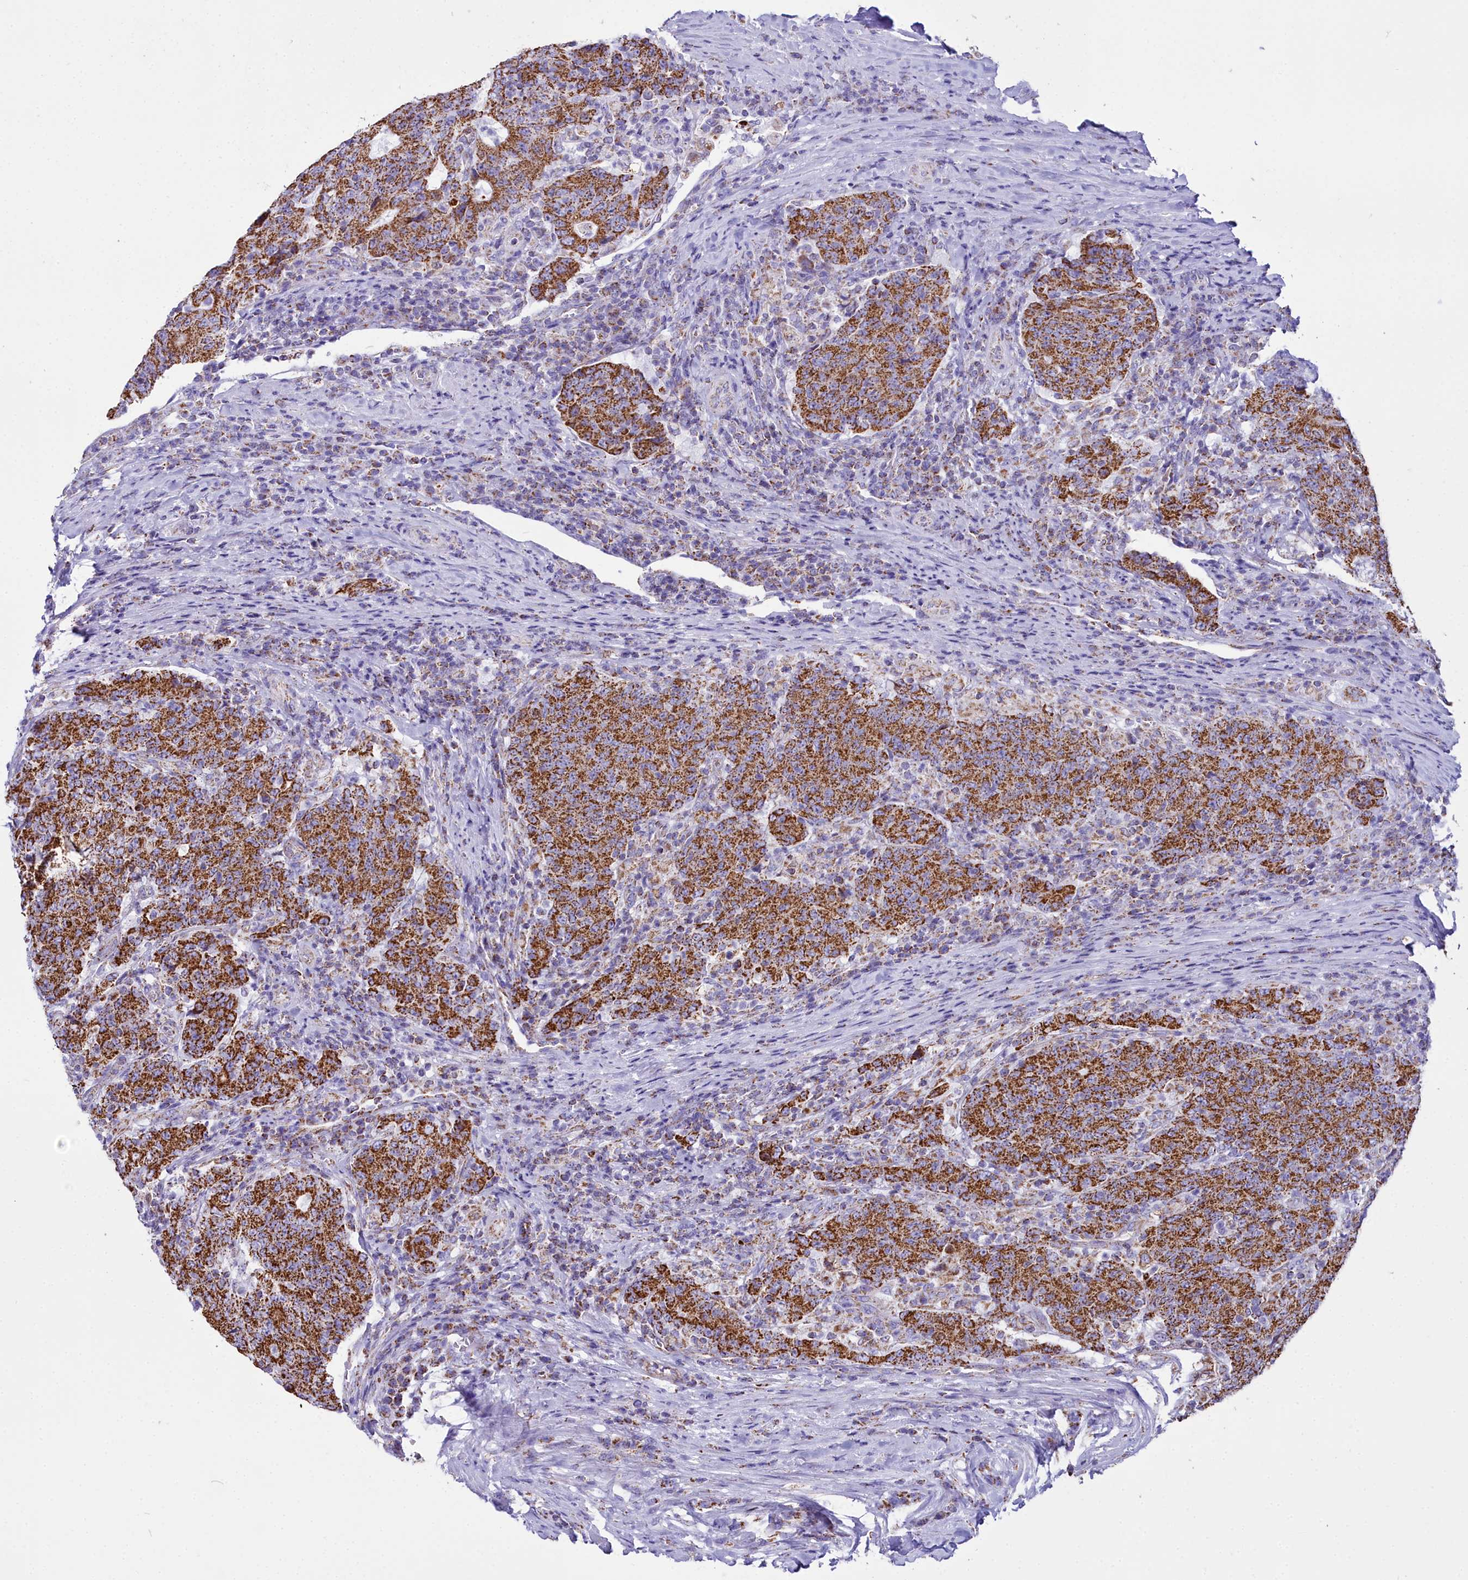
{"staining": {"intensity": "strong", "quantity": ">75%", "location": "cytoplasmic/membranous"}, "tissue": "colorectal cancer", "cell_type": "Tumor cells", "image_type": "cancer", "snomed": [{"axis": "morphology", "description": "Adenocarcinoma, NOS"}, {"axis": "topography", "description": "Colon"}], "caption": "This is a micrograph of immunohistochemistry staining of adenocarcinoma (colorectal), which shows strong staining in the cytoplasmic/membranous of tumor cells.", "gene": "WDFY3", "patient": {"sex": "female", "age": 75}}